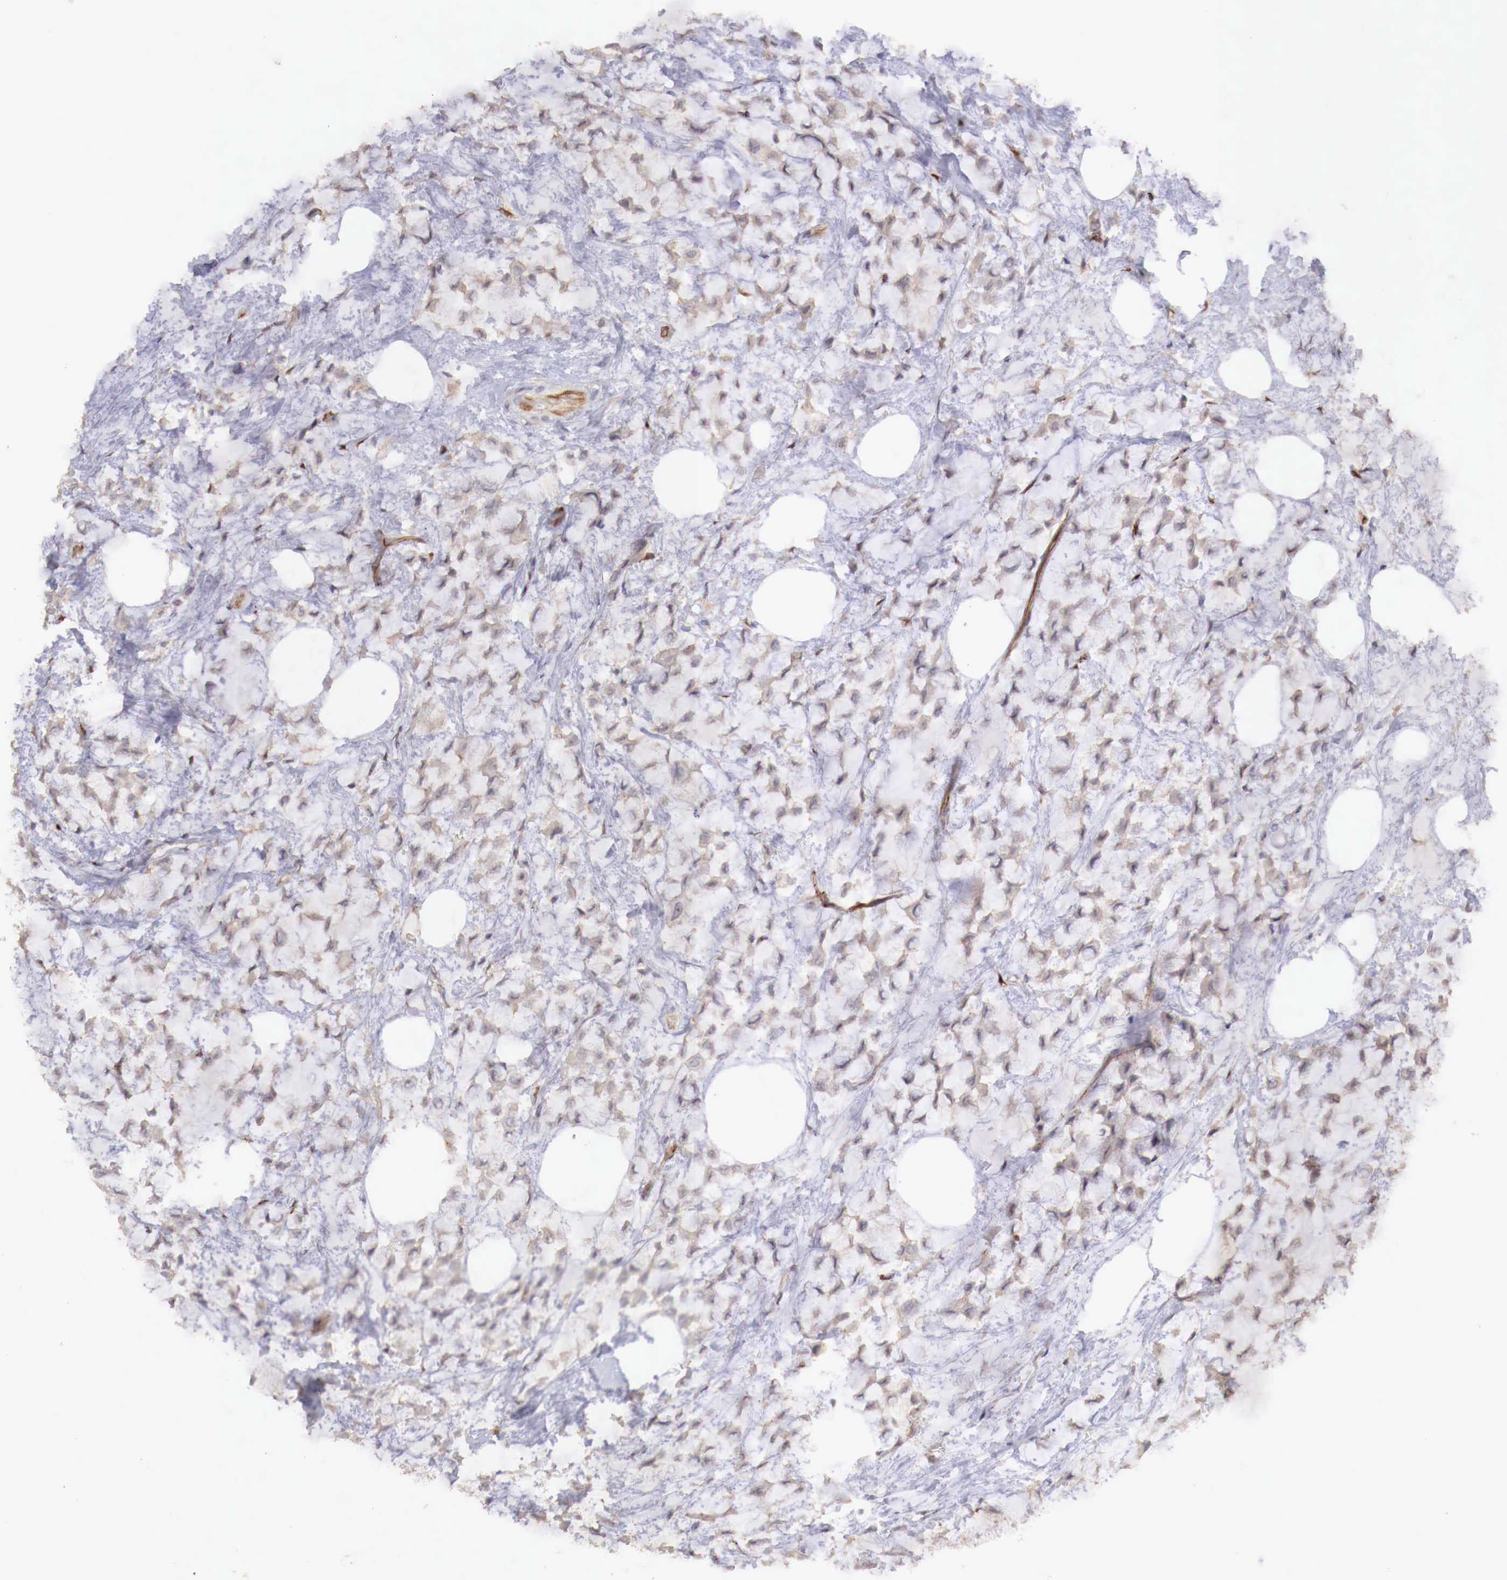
{"staining": {"intensity": "weak", "quantity": "25%-75%", "location": "cytoplasmic/membranous"}, "tissue": "breast cancer", "cell_type": "Tumor cells", "image_type": "cancer", "snomed": [{"axis": "morphology", "description": "Lobular carcinoma"}, {"axis": "topography", "description": "Breast"}], "caption": "The micrograph demonstrates immunohistochemical staining of lobular carcinoma (breast). There is weak cytoplasmic/membranous positivity is present in approximately 25%-75% of tumor cells. (IHC, brightfield microscopy, high magnification).", "gene": "WT1", "patient": {"sex": "female", "age": 85}}